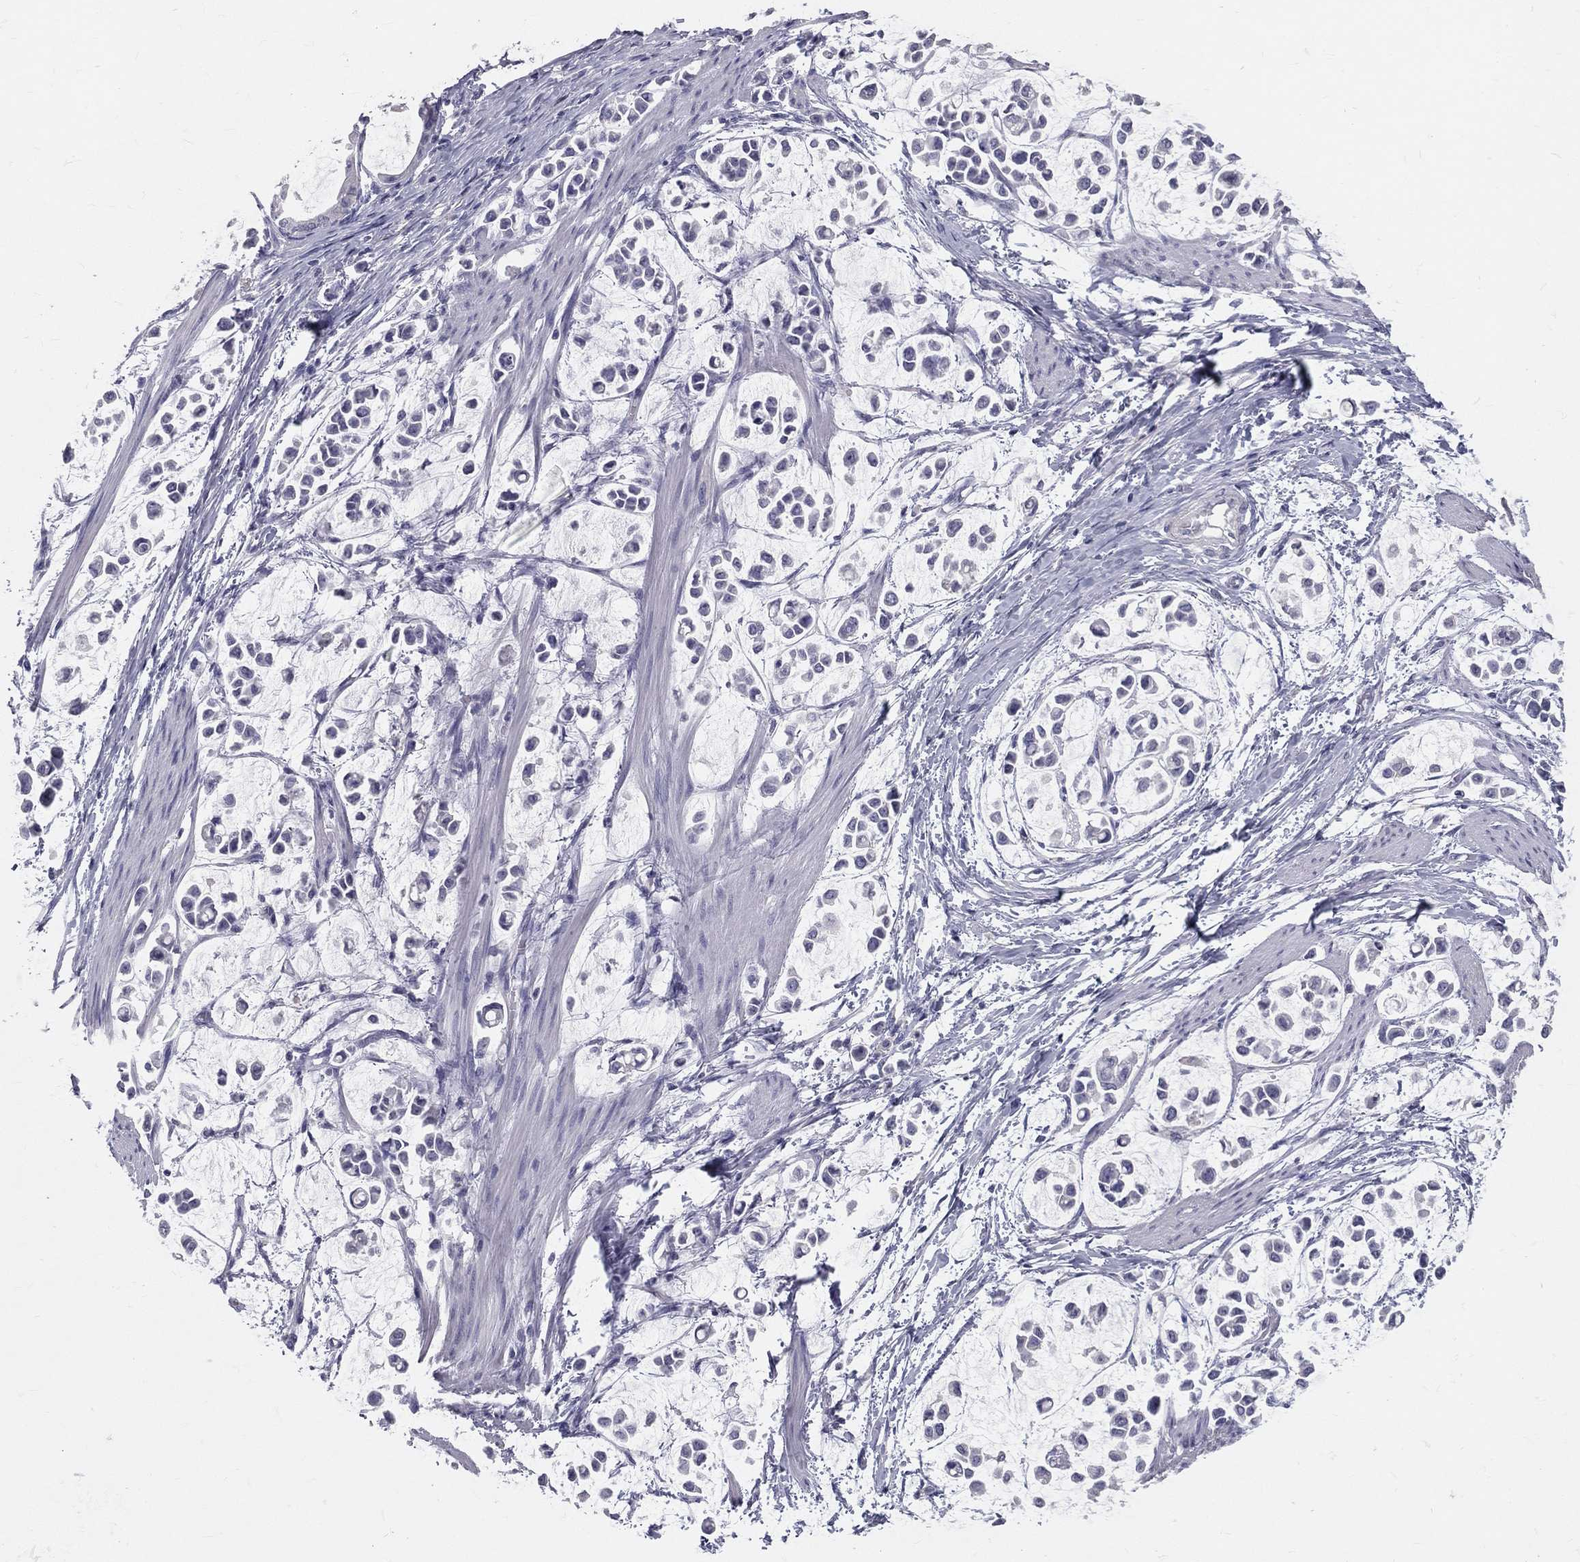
{"staining": {"intensity": "negative", "quantity": "none", "location": "none"}, "tissue": "stomach cancer", "cell_type": "Tumor cells", "image_type": "cancer", "snomed": [{"axis": "morphology", "description": "Adenocarcinoma, NOS"}, {"axis": "topography", "description": "Stomach"}], "caption": "Immunohistochemical staining of stomach adenocarcinoma displays no significant positivity in tumor cells.", "gene": "TFPI2", "patient": {"sex": "male", "age": 82}}